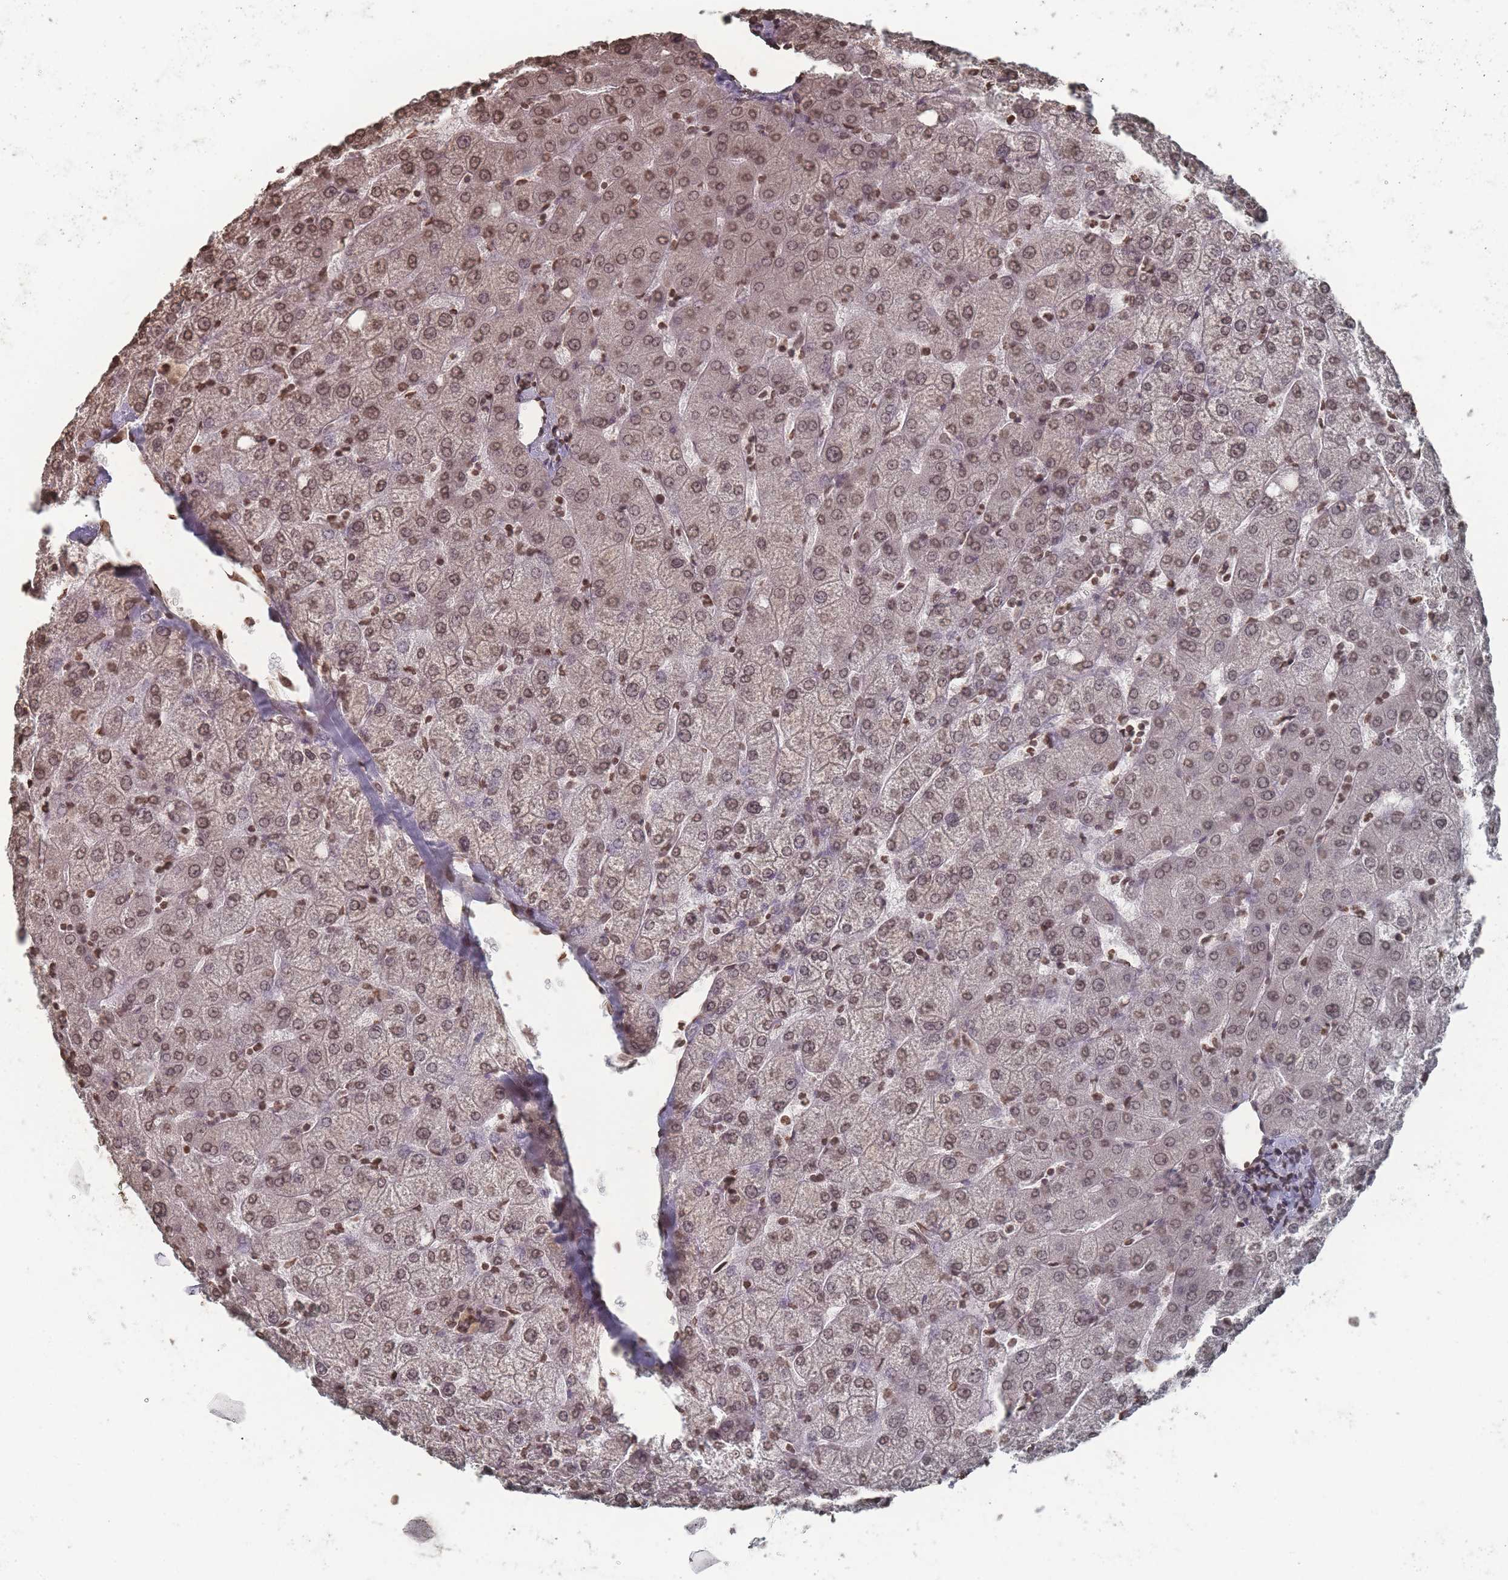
{"staining": {"intensity": "weak", "quantity": ">75%", "location": "nuclear"}, "tissue": "liver", "cell_type": "Cholangiocytes", "image_type": "normal", "snomed": [{"axis": "morphology", "description": "Normal tissue, NOS"}, {"axis": "topography", "description": "Liver"}], "caption": "High-magnification brightfield microscopy of benign liver stained with DAB (3,3'-diaminobenzidine) (brown) and counterstained with hematoxylin (blue). cholangiocytes exhibit weak nuclear positivity is appreciated in about>75% of cells. (IHC, brightfield microscopy, high magnification).", "gene": "PLEKHG5", "patient": {"sex": "female", "age": 54}}